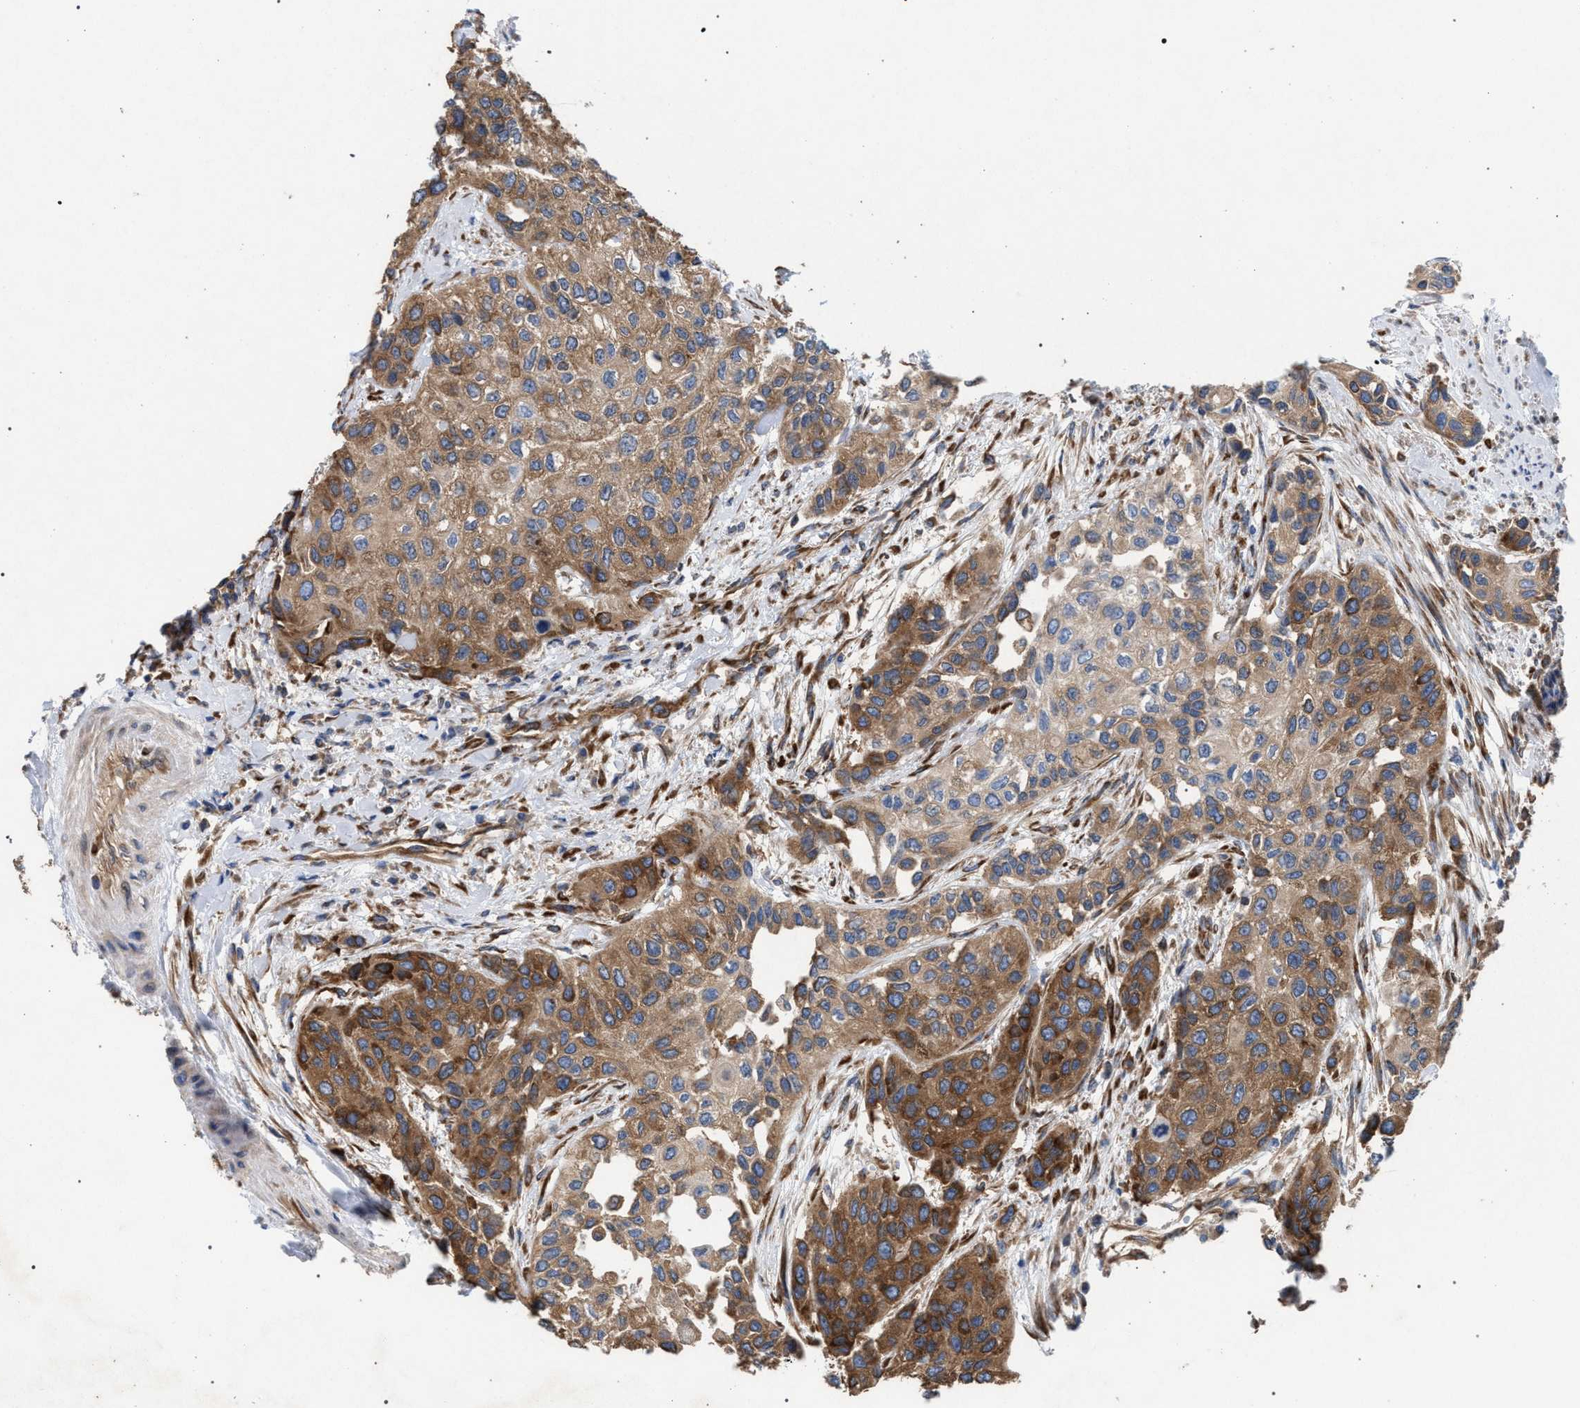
{"staining": {"intensity": "moderate", "quantity": ">75%", "location": "cytoplasmic/membranous"}, "tissue": "urothelial cancer", "cell_type": "Tumor cells", "image_type": "cancer", "snomed": [{"axis": "morphology", "description": "Urothelial carcinoma, High grade"}, {"axis": "topography", "description": "Urinary bladder"}], "caption": "Urothelial carcinoma (high-grade) stained with a brown dye reveals moderate cytoplasmic/membranous positive staining in about >75% of tumor cells.", "gene": "CDR2L", "patient": {"sex": "female", "age": 56}}